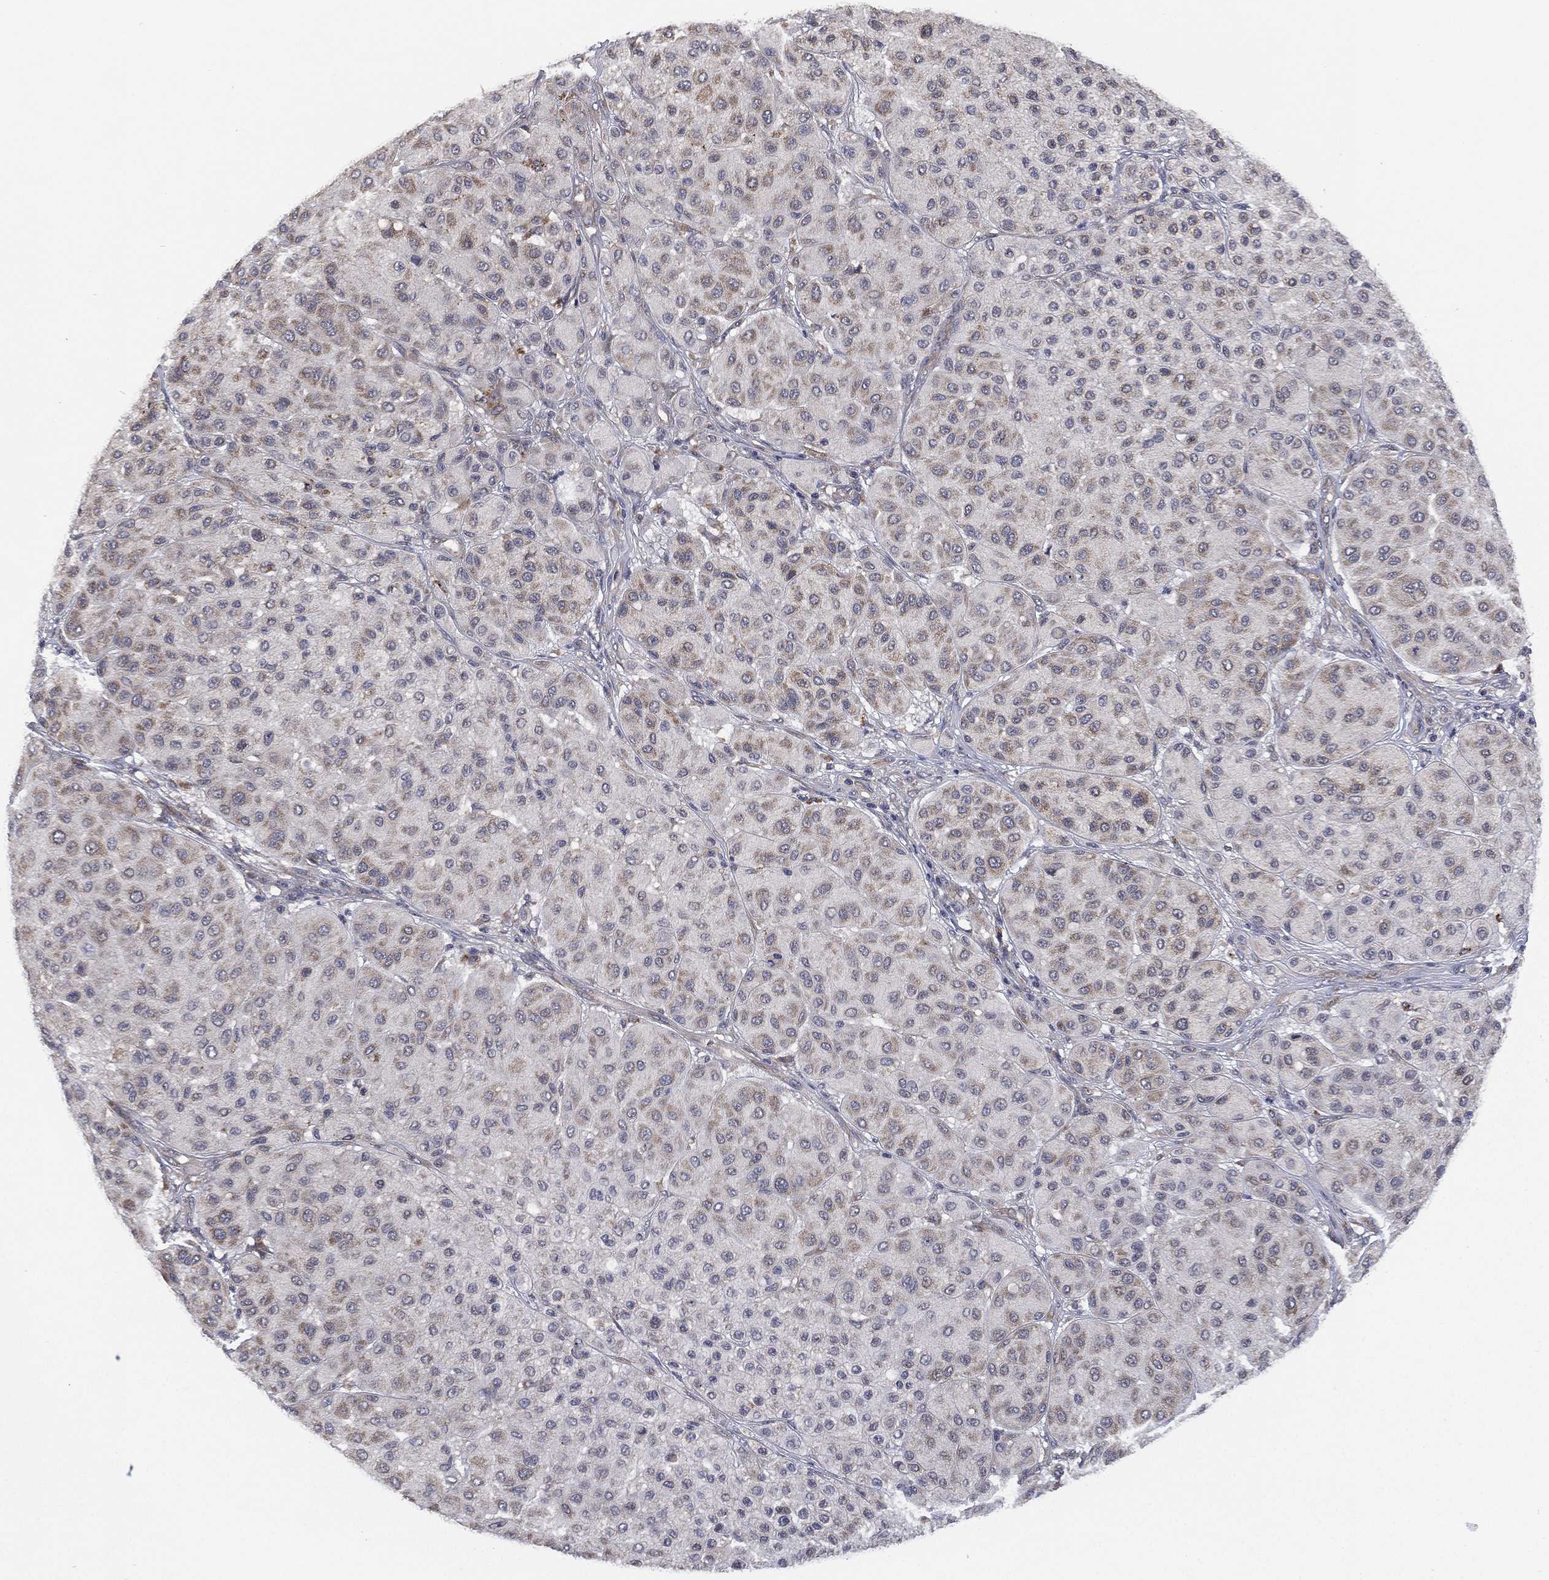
{"staining": {"intensity": "weak", "quantity": "<25%", "location": "cytoplasmic/membranous"}, "tissue": "melanoma", "cell_type": "Tumor cells", "image_type": "cancer", "snomed": [{"axis": "morphology", "description": "Malignant melanoma, Metastatic site"}, {"axis": "topography", "description": "Smooth muscle"}], "caption": "A high-resolution histopathology image shows immunohistochemistry staining of melanoma, which demonstrates no significant staining in tumor cells.", "gene": "SELENOO", "patient": {"sex": "male", "age": 41}}